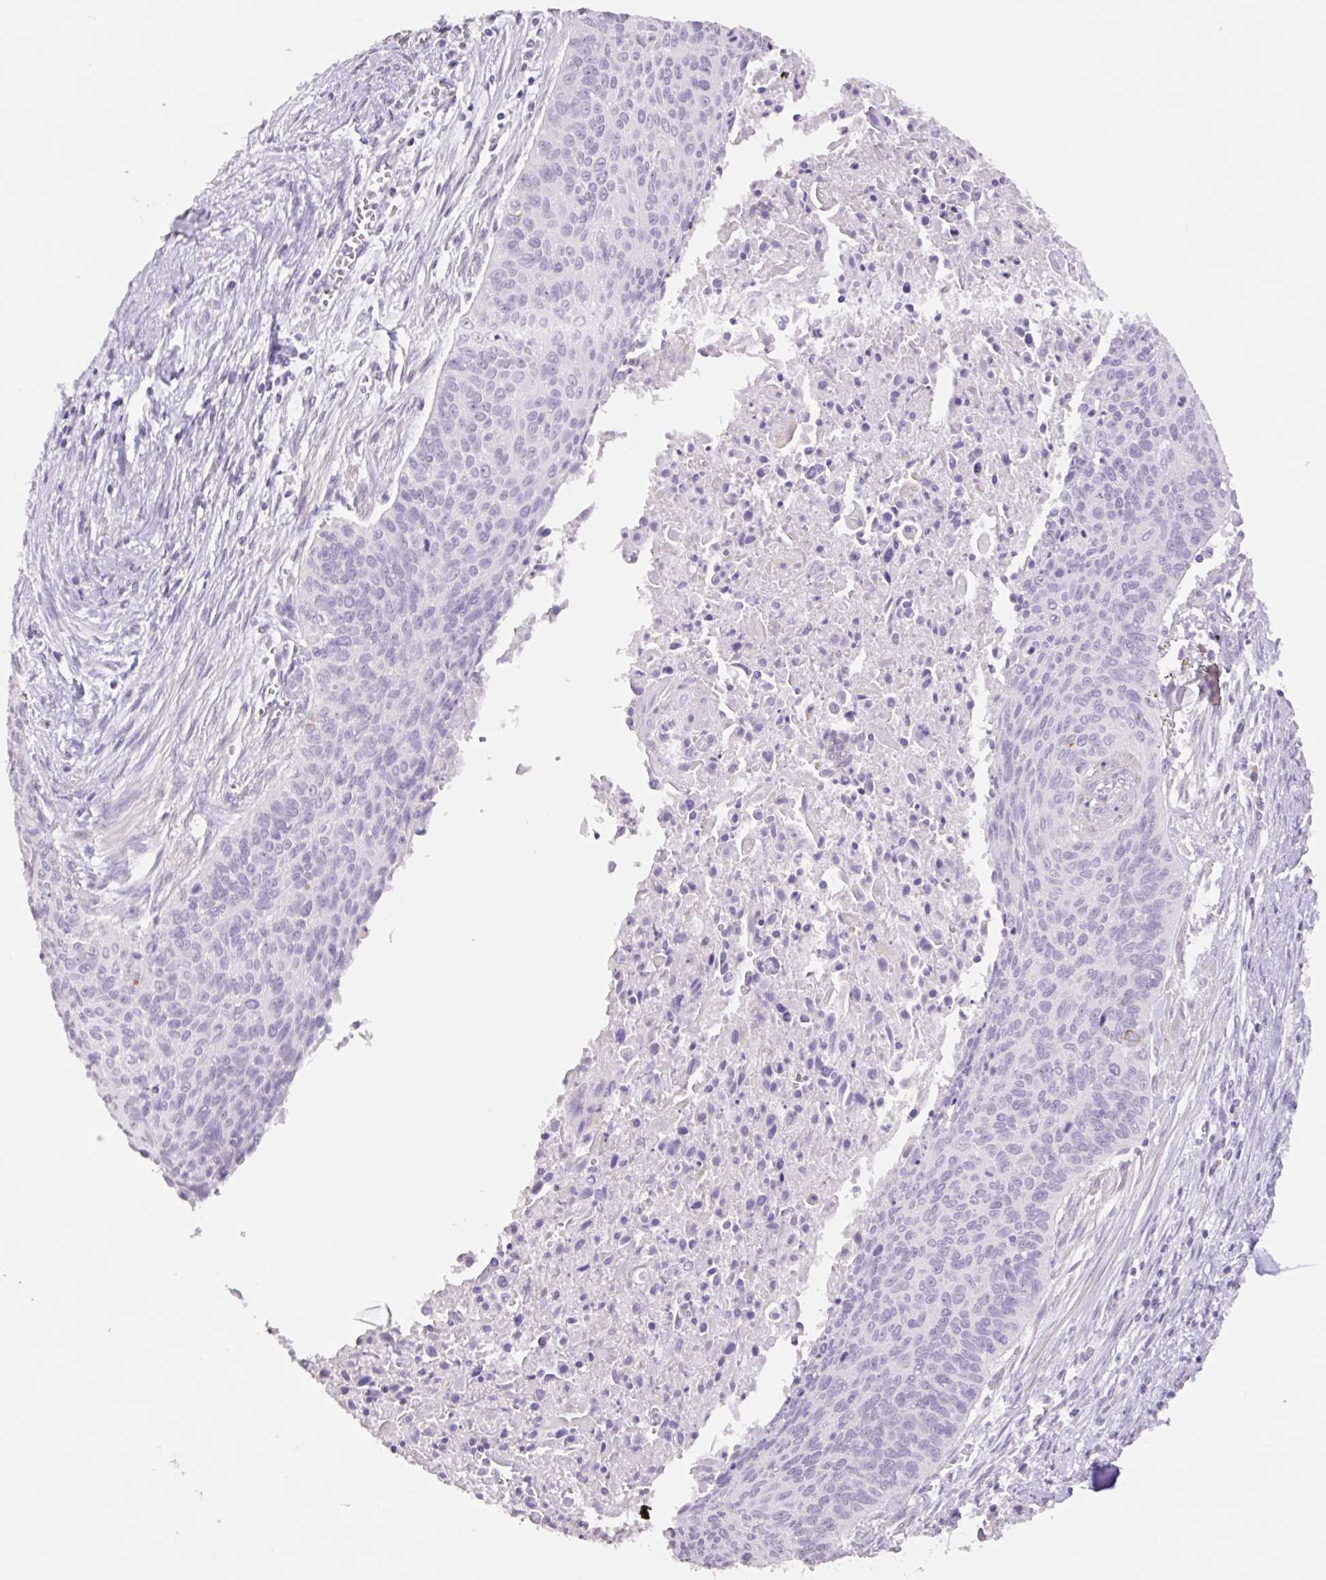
{"staining": {"intensity": "negative", "quantity": "none", "location": "none"}, "tissue": "cervical cancer", "cell_type": "Tumor cells", "image_type": "cancer", "snomed": [{"axis": "morphology", "description": "Squamous cell carcinoma, NOS"}, {"axis": "topography", "description": "Cervix"}], "caption": "Photomicrograph shows no protein expression in tumor cells of cervical squamous cell carcinoma tissue.", "gene": "HCRTR2", "patient": {"sex": "female", "age": 55}}